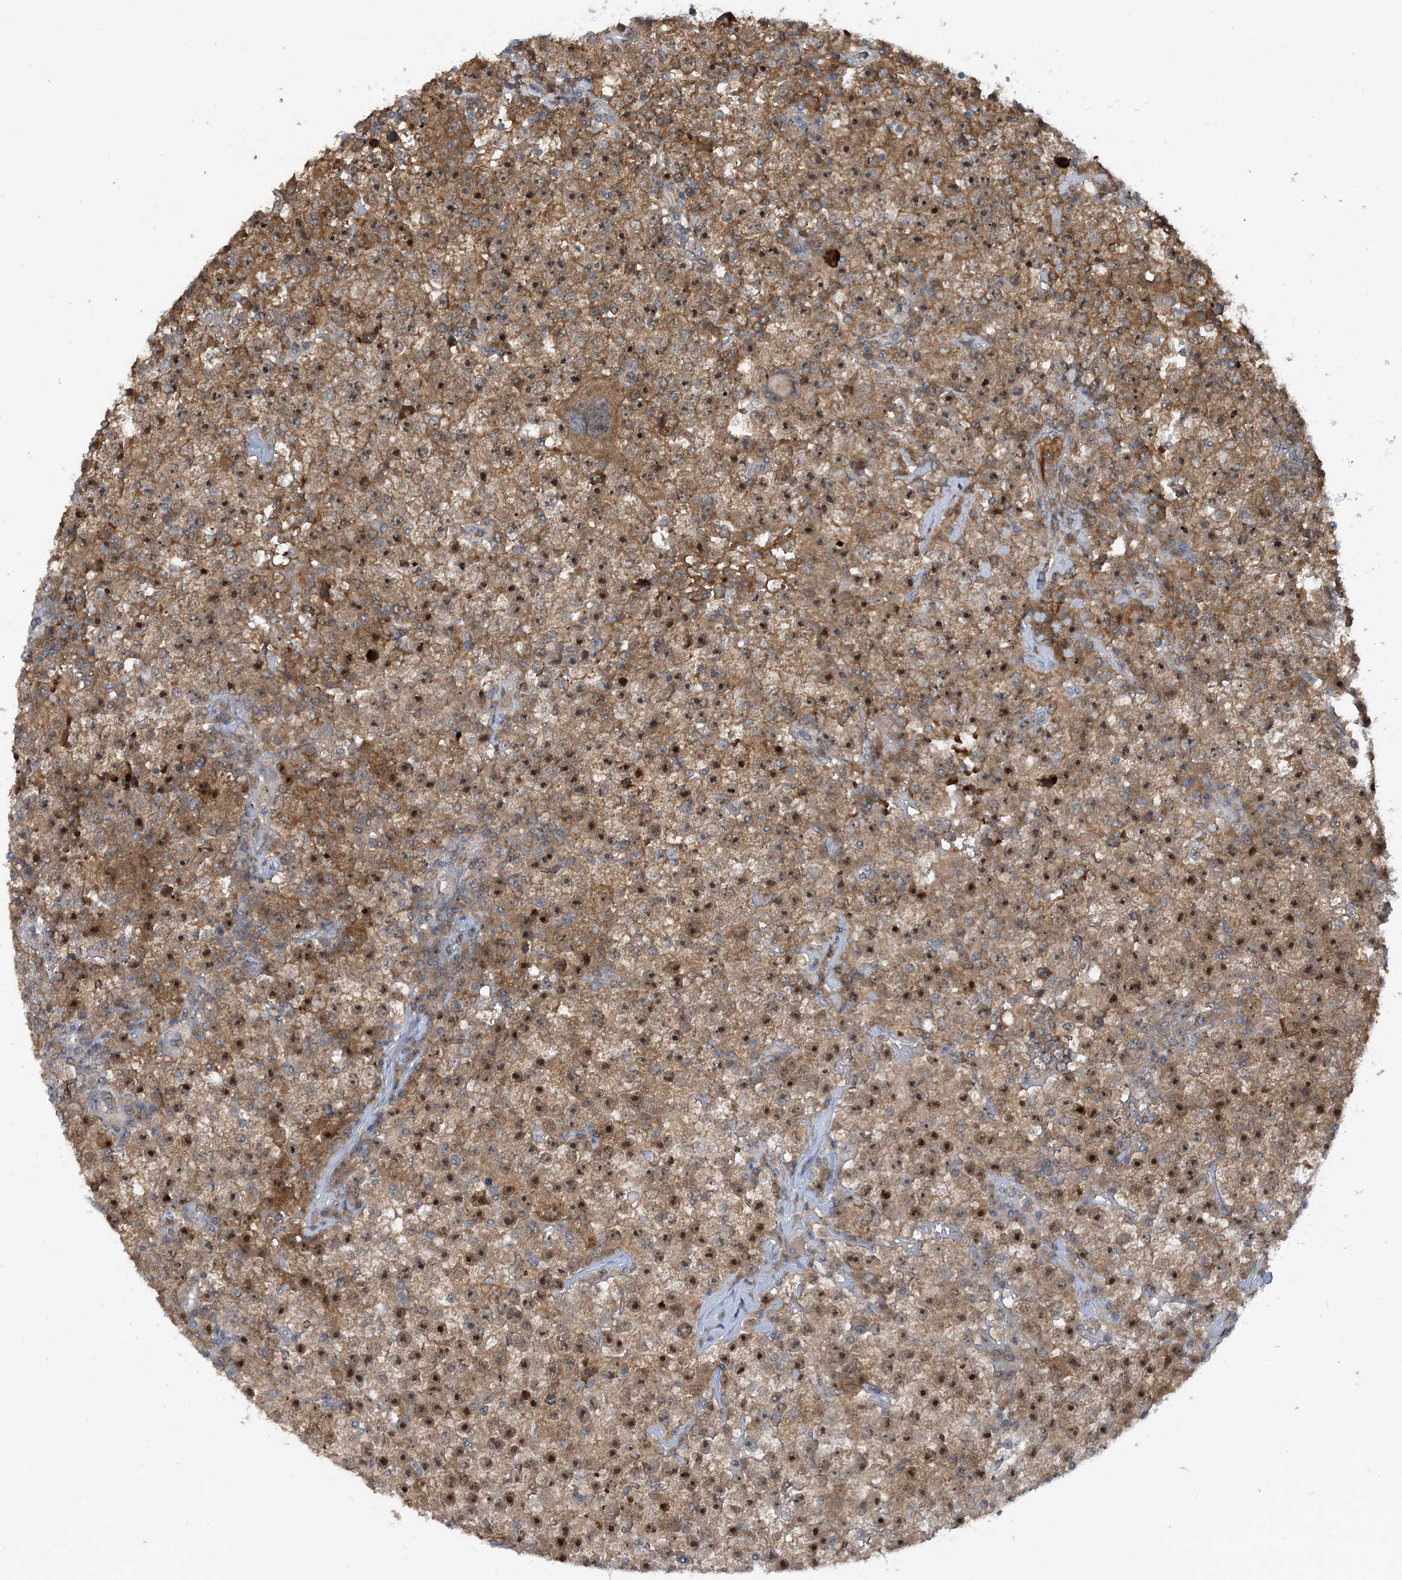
{"staining": {"intensity": "moderate", "quantity": ">75%", "location": "cytoplasmic/membranous,nuclear"}, "tissue": "testis cancer", "cell_type": "Tumor cells", "image_type": "cancer", "snomed": [{"axis": "morphology", "description": "Seminoma, NOS"}, {"axis": "topography", "description": "Testis"}], "caption": "Seminoma (testis) was stained to show a protein in brown. There is medium levels of moderate cytoplasmic/membranous and nuclear expression in about >75% of tumor cells.", "gene": "UBE2E1", "patient": {"sex": "male", "age": 22}}